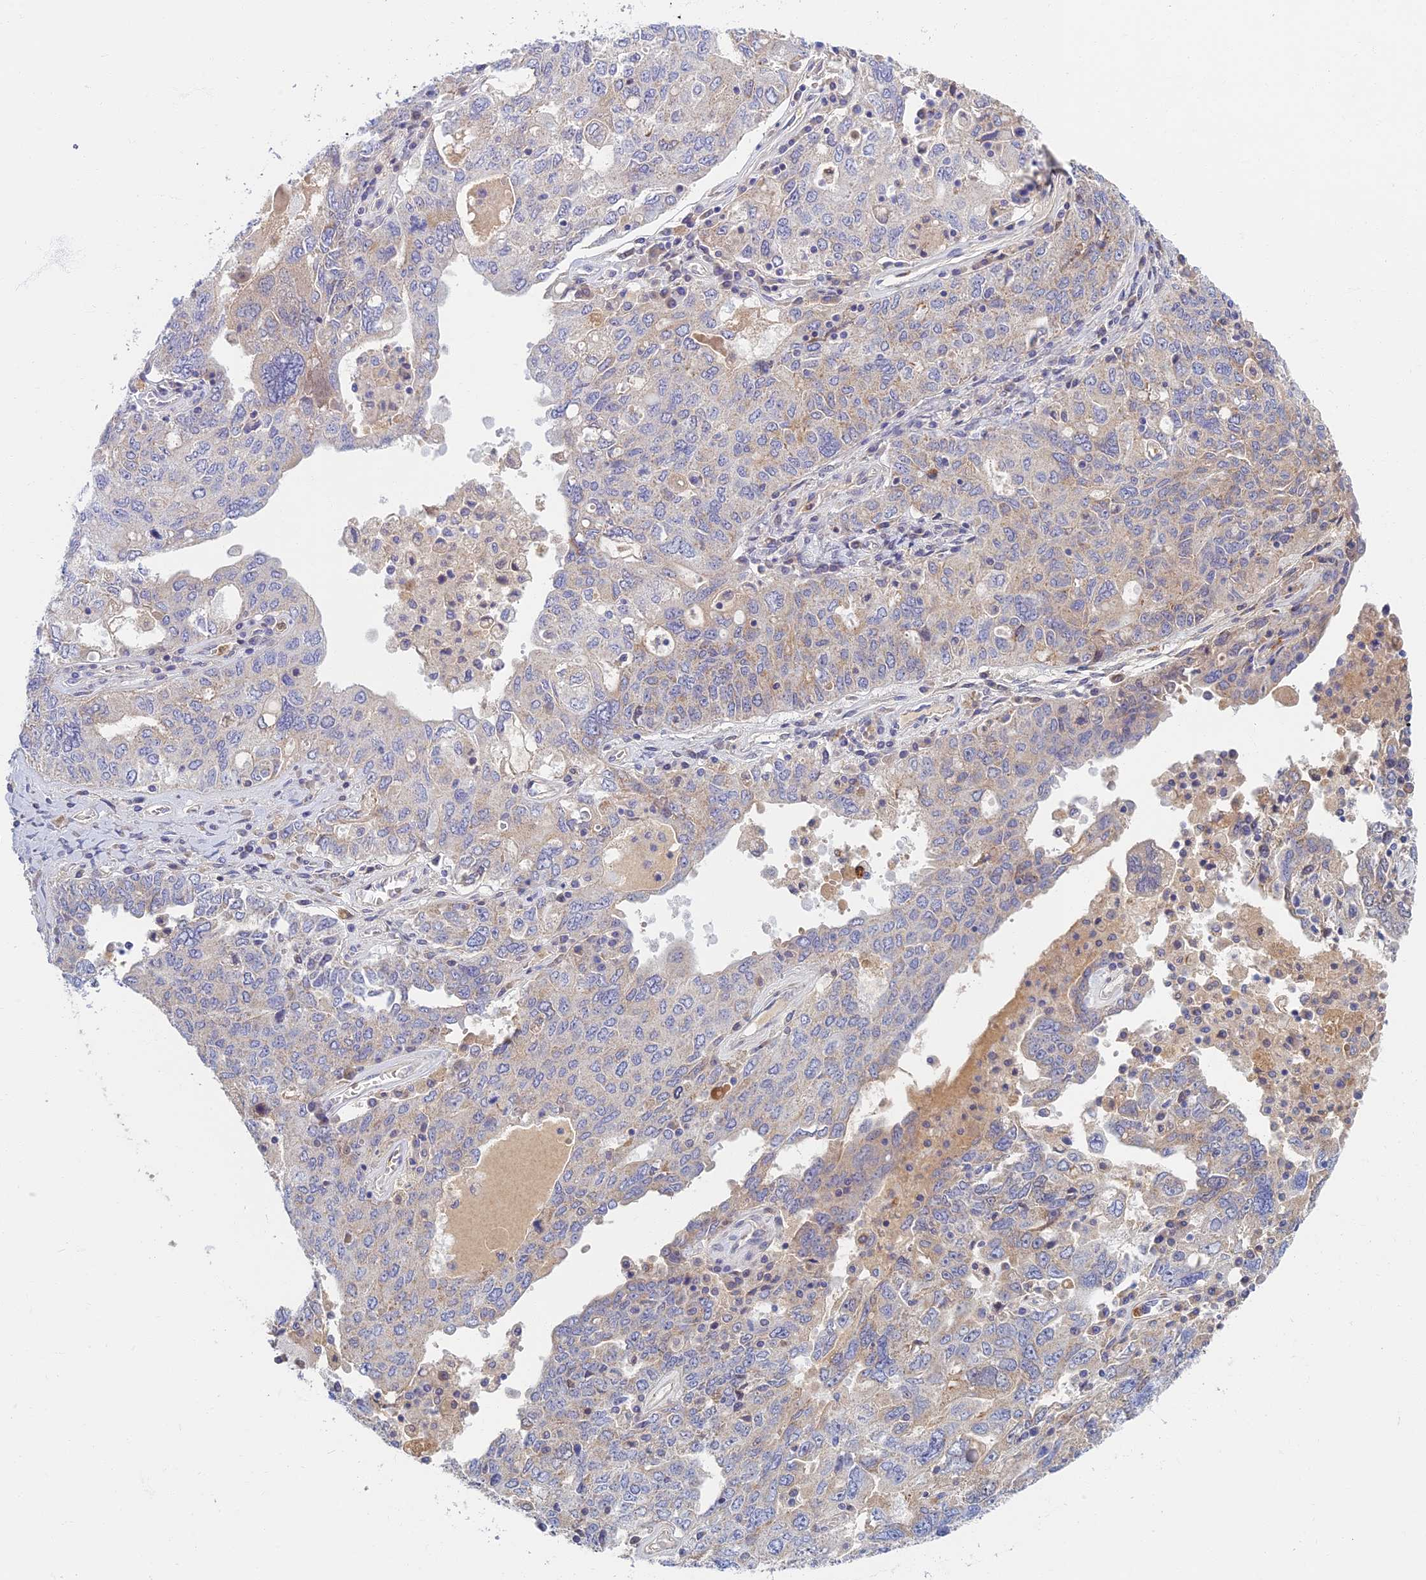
{"staining": {"intensity": "weak", "quantity": "<25%", "location": "cytoplasmic/membranous"}, "tissue": "ovarian cancer", "cell_type": "Tumor cells", "image_type": "cancer", "snomed": [{"axis": "morphology", "description": "Carcinoma, endometroid"}, {"axis": "topography", "description": "Ovary"}], "caption": "An immunohistochemistry histopathology image of ovarian endometroid carcinoma is shown. There is no staining in tumor cells of ovarian endometroid carcinoma.", "gene": "SOGA1", "patient": {"sex": "female", "age": 62}}